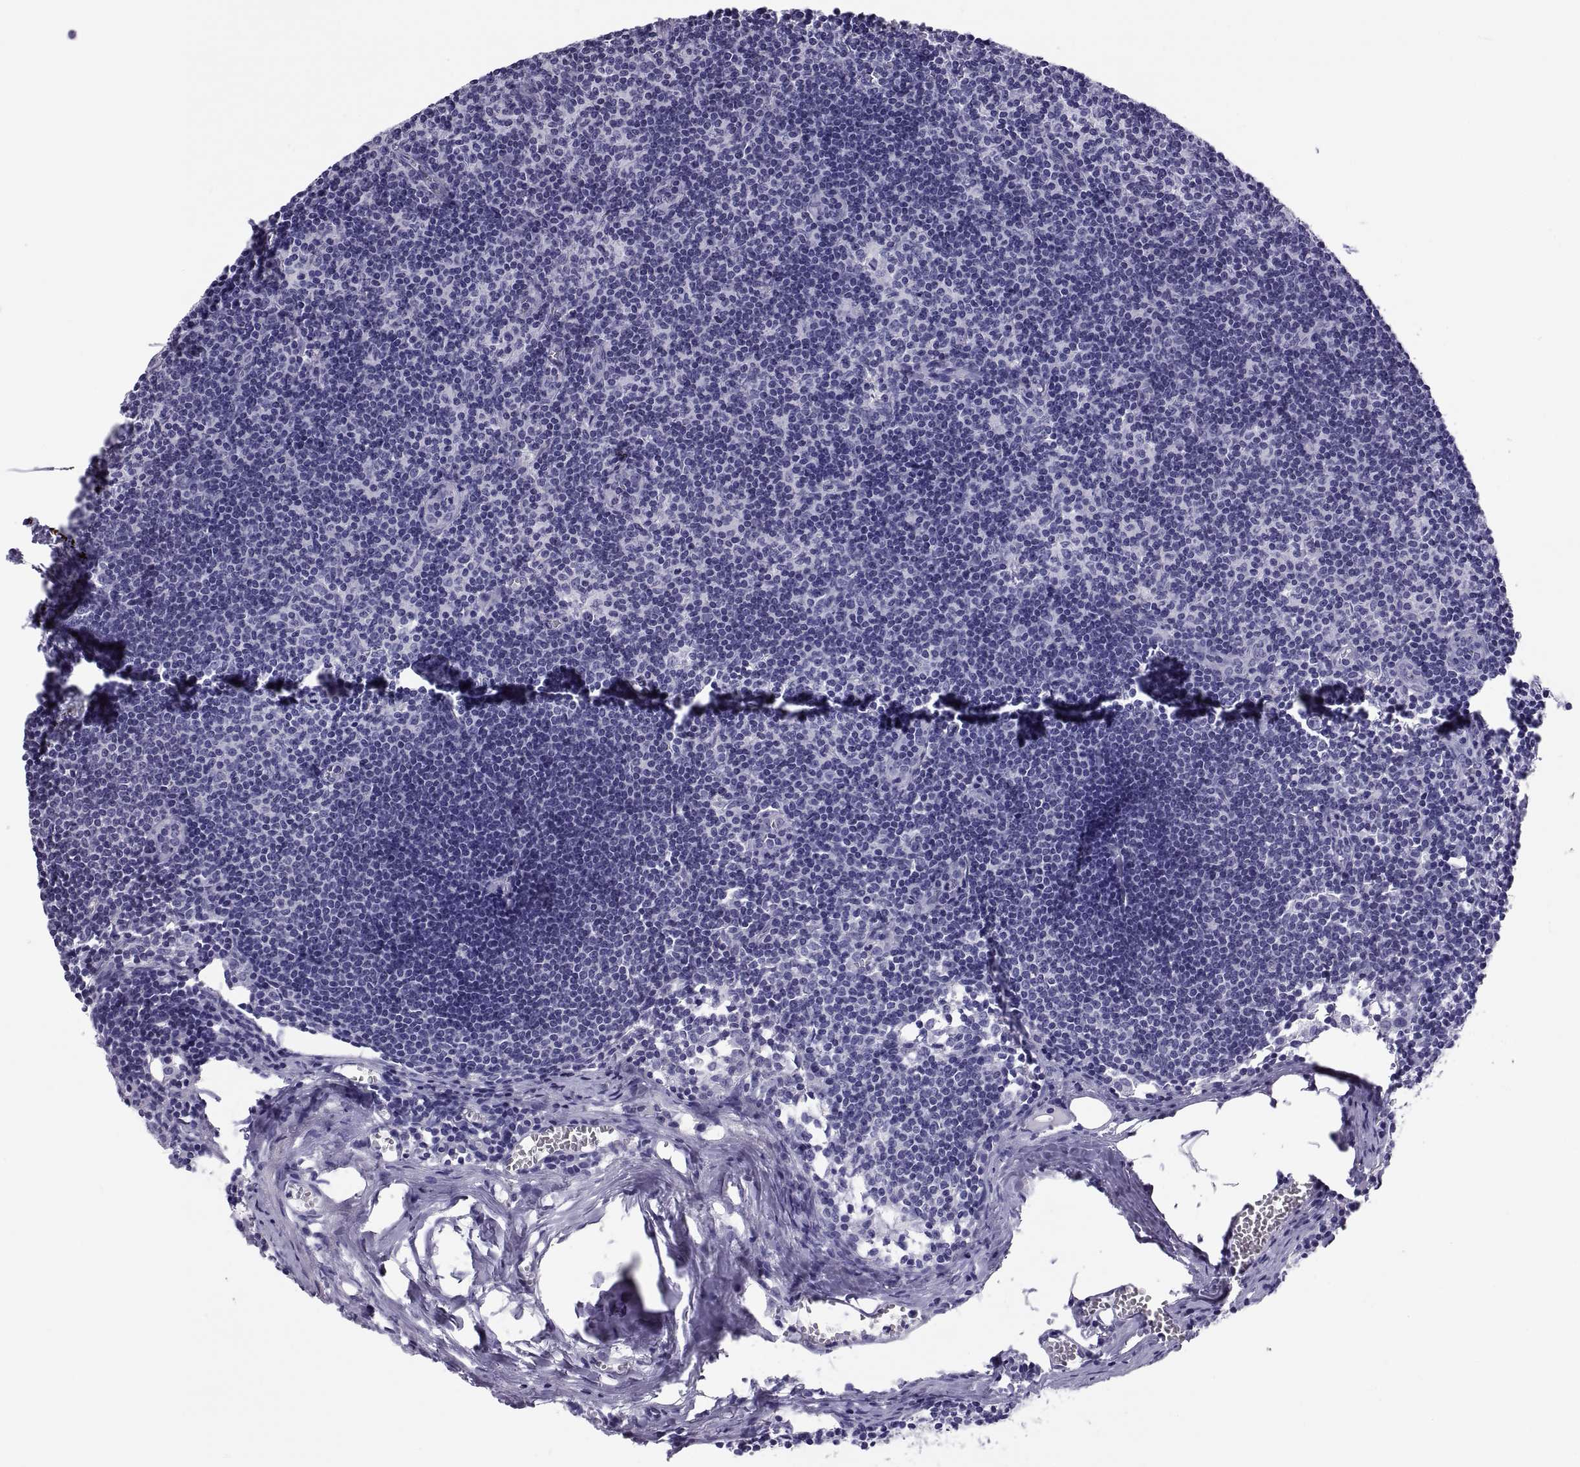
{"staining": {"intensity": "negative", "quantity": "none", "location": "none"}, "tissue": "lymph node", "cell_type": "Germinal center cells", "image_type": "normal", "snomed": [{"axis": "morphology", "description": "Normal tissue, NOS"}, {"axis": "topography", "description": "Lymph node"}], "caption": "The IHC image has no significant positivity in germinal center cells of lymph node.", "gene": "RNASE12", "patient": {"sex": "male", "age": 59}}